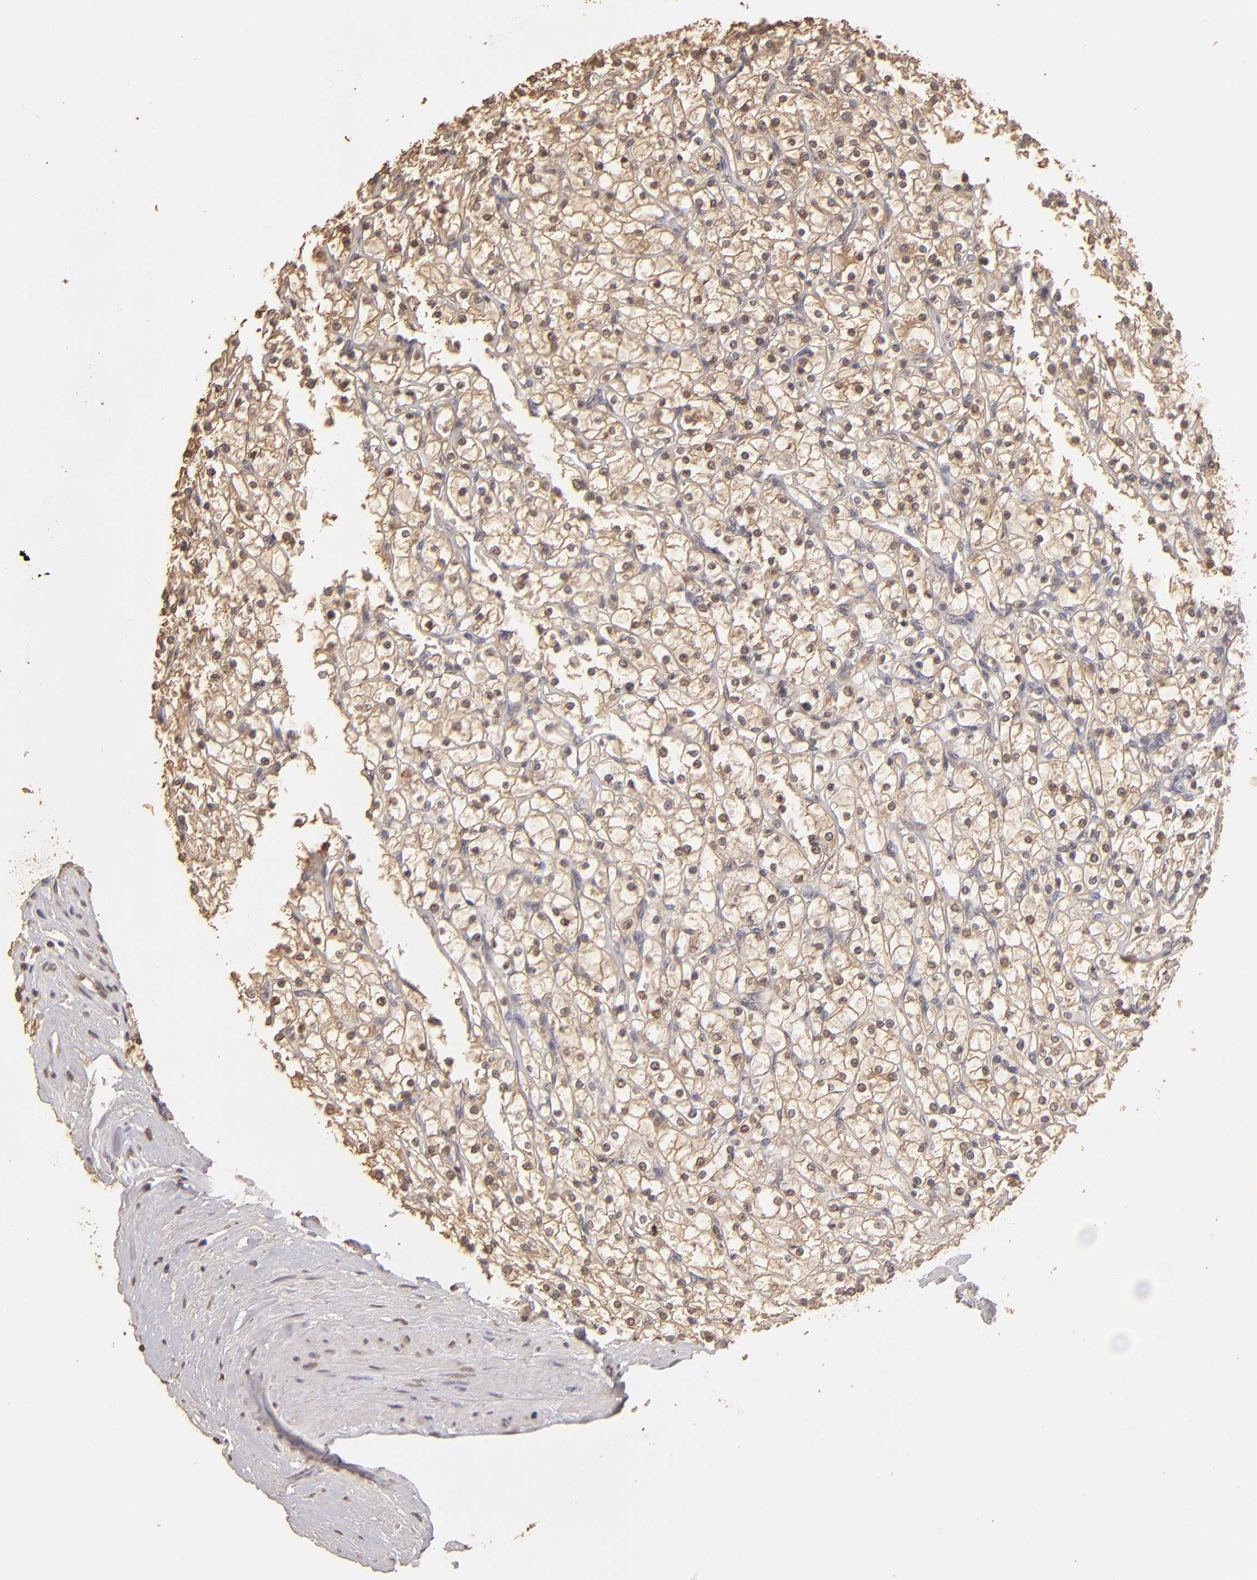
{"staining": {"intensity": "moderate", "quantity": ">75%", "location": "cytoplasmic/membranous"}, "tissue": "renal cancer", "cell_type": "Tumor cells", "image_type": "cancer", "snomed": [{"axis": "morphology", "description": "Adenocarcinoma, NOS"}, {"axis": "topography", "description": "Kidney"}], "caption": "A brown stain highlights moderate cytoplasmic/membranous staining of a protein in renal cancer (adenocarcinoma) tumor cells. (DAB IHC with brightfield microscopy, high magnification).", "gene": "OPHN1", "patient": {"sex": "female", "age": 73}}